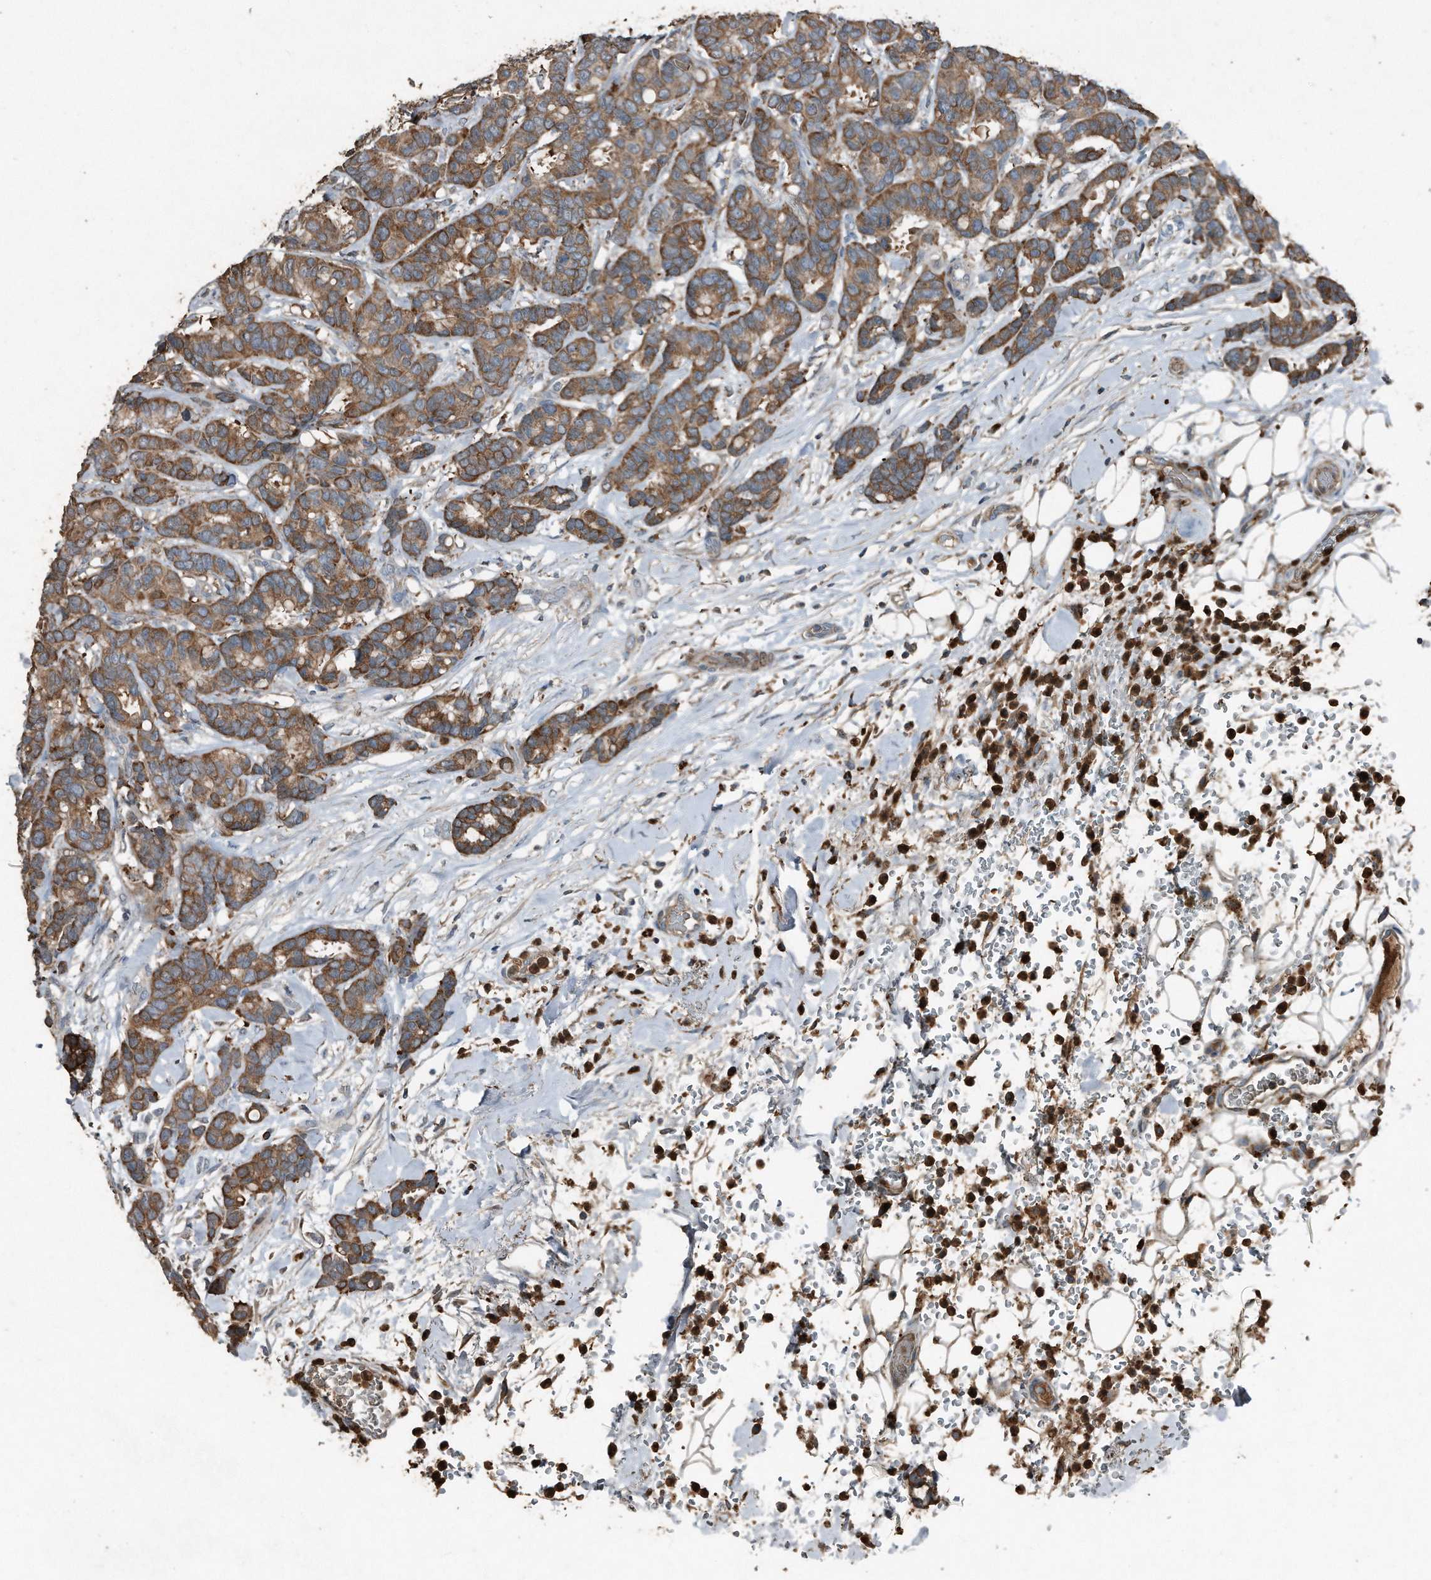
{"staining": {"intensity": "moderate", "quantity": ">75%", "location": "cytoplasmic/membranous"}, "tissue": "breast cancer", "cell_type": "Tumor cells", "image_type": "cancer", "snomed": [{"axis": "morphology", "description": "Duct carcinoma"}, {"axis": "topography", "description": "Breast"}], "caption": "Approximately >75% of tumor cells in human breast cancer reveal moderate cytoplasmic/membranous protein expression as visualized by brown immunohistochemical staining.", "gene": "C9", "patient": {"sex": "female", "age": 87}}